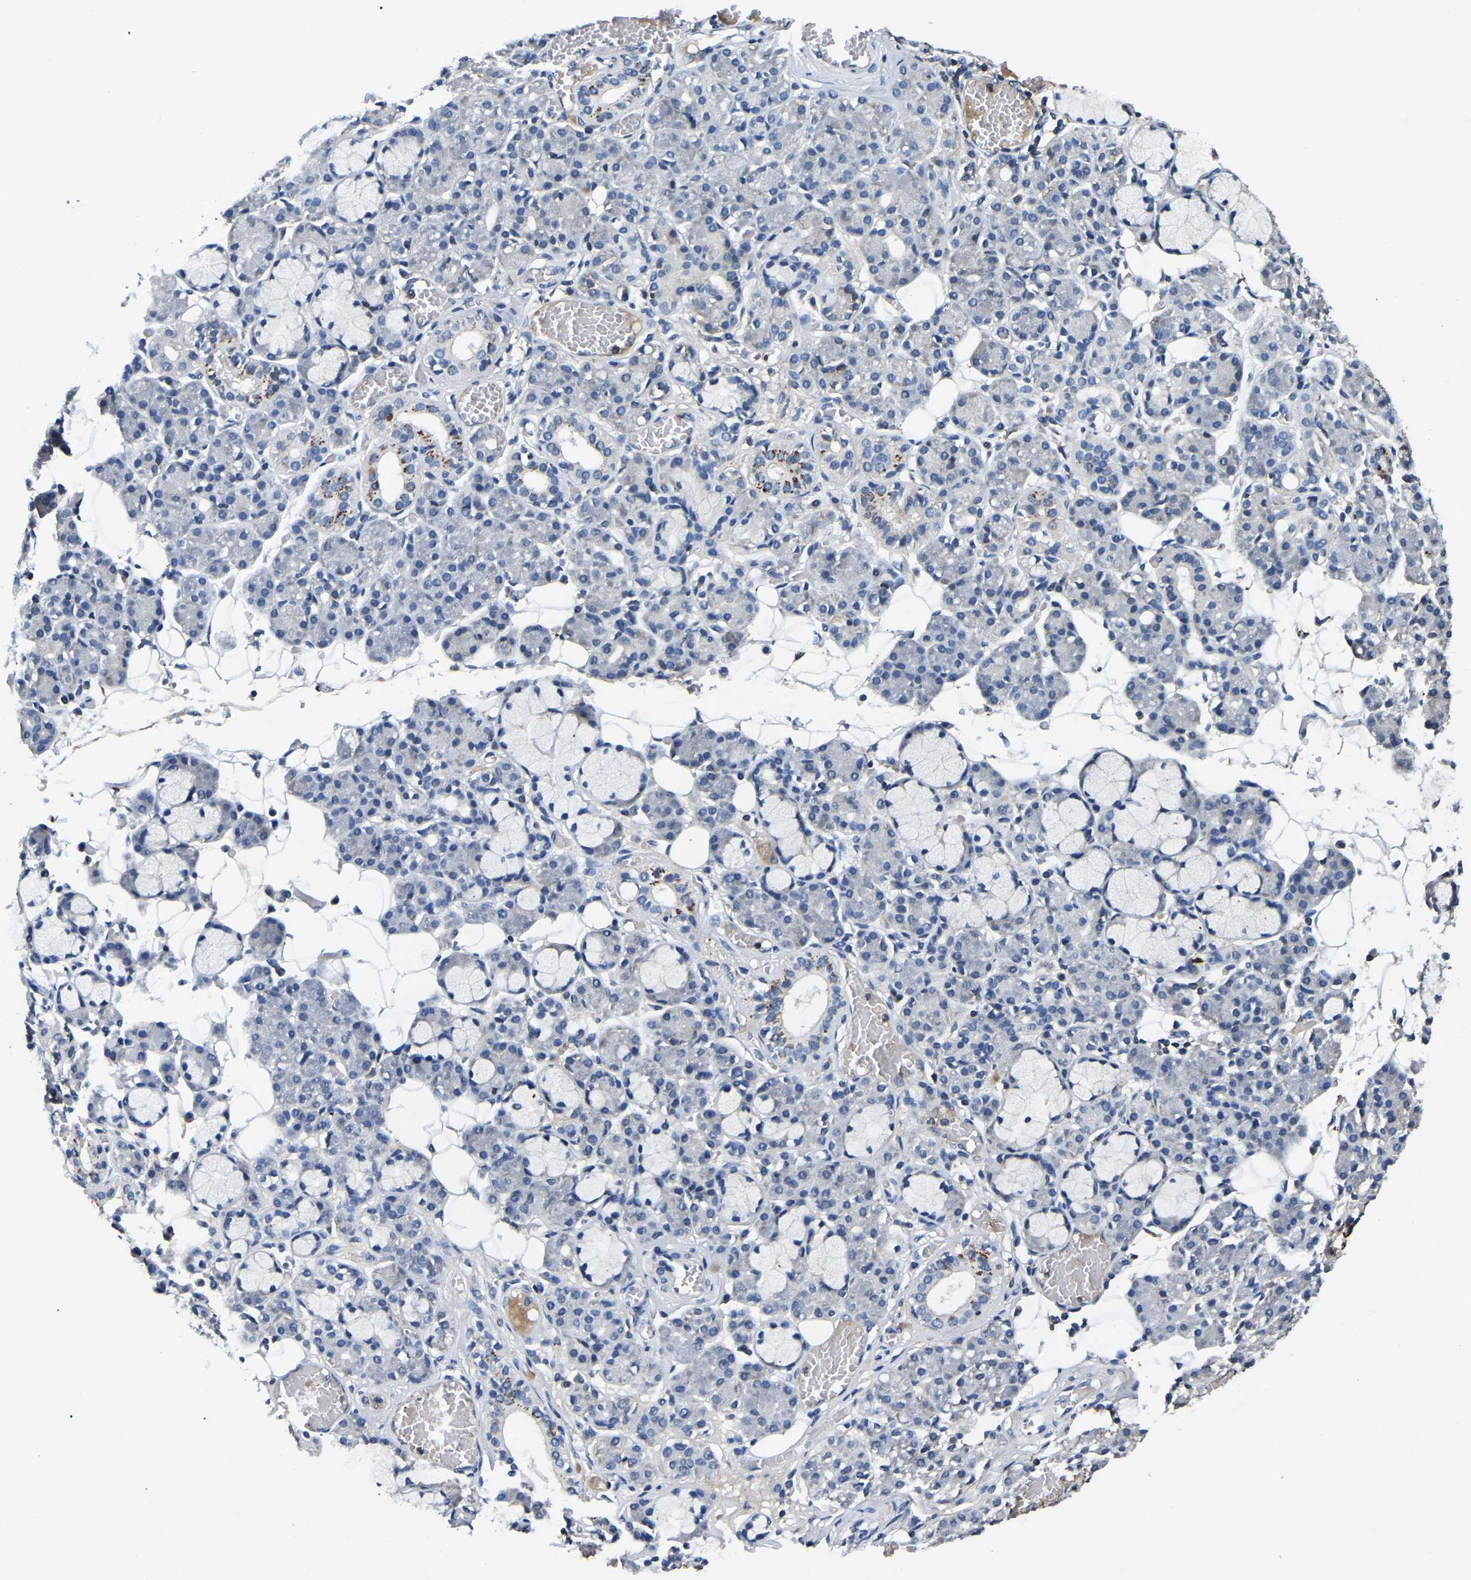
{"staining": {"intensity": "negative", "quantity": "none", "location": "none"}, "tissue": "salivary gland", "cell_type": "Glandular cells", "image_type": "normal", "snomed": [{"axis": "morphology", "description": "Normal tissue, NOS"}, {"axis": "topography", "description": "Salivary gland"}], "caption": "The immunohistochemistry (IHC) image has no significant staining in glandular cells of salivary gland. (DAB (3,3'-diaminobenzidine) immunohistochemistry visualized using brightfield microscopy, high magnification).", "gene": "SMPD2", "patient": {"sex": "male", "age": 63}}